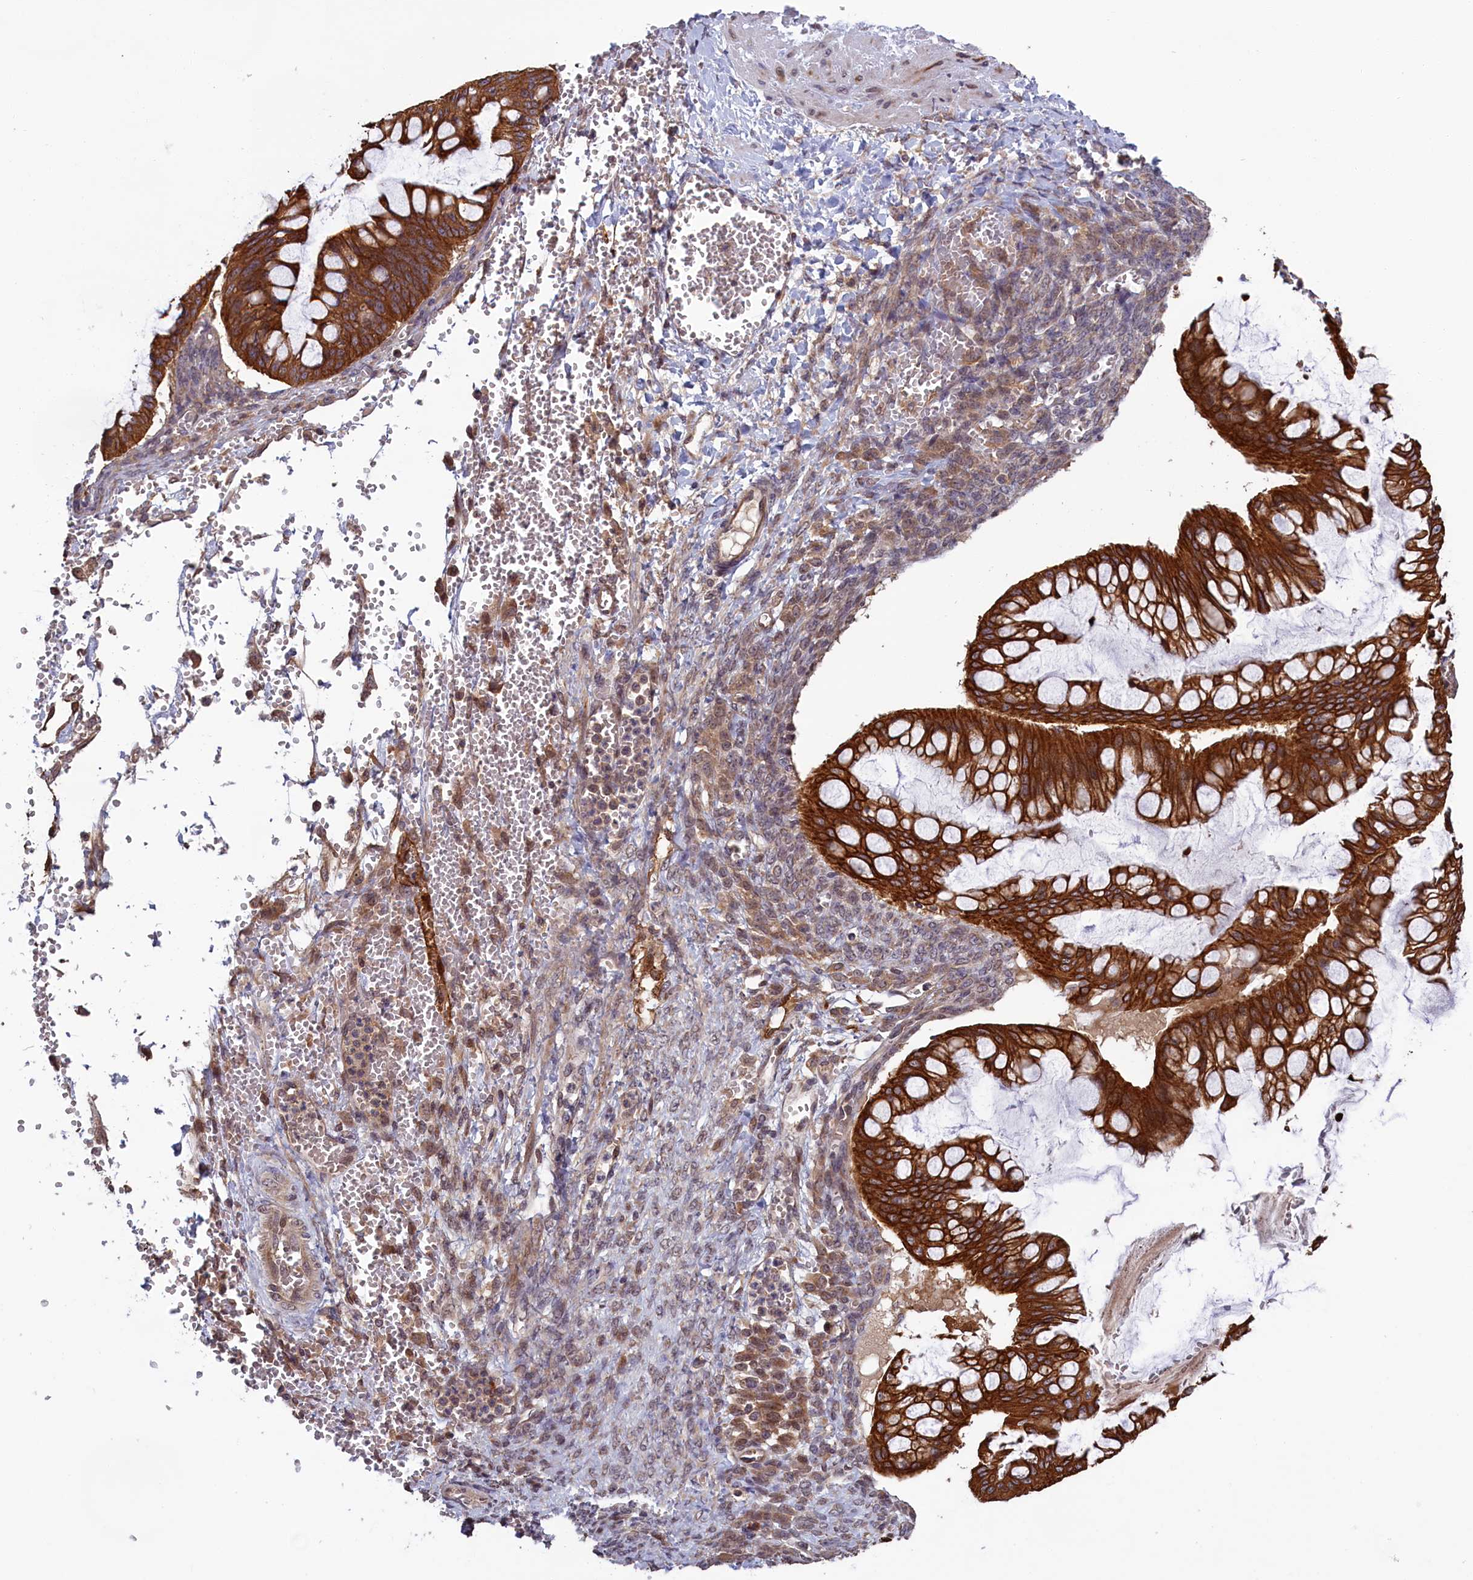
{"staining": {"intensity": "strong", "quantity": ">75%", "location": "cytoplasmic/membranous"}, "tissue": "ovarian cancer", "cell_type": "Tumor cells", "image_type": "cancer", "snomed": [{"axis": "morphology", "description": "Cystadenocarcinoma, mucinous, NOS"}, {"axis": "topography", "description": "Ovary"}], "caption": "High-magnification brightfield microscopy of ovarian cancer stained with DAB (3,3'-diaminobenzidine) (brown) and counterstained with hematoxylin (blue). tumor cells exhibit strong cytoplasmic/membranous positivity is identified in about>75% of cells. Using DAB (brown) and hematoxylin (blue) stains, captured at high magnification using brightfield microscopy.", "gene": "DENND1B", "patient": {"sex": "female", "age": 73}}